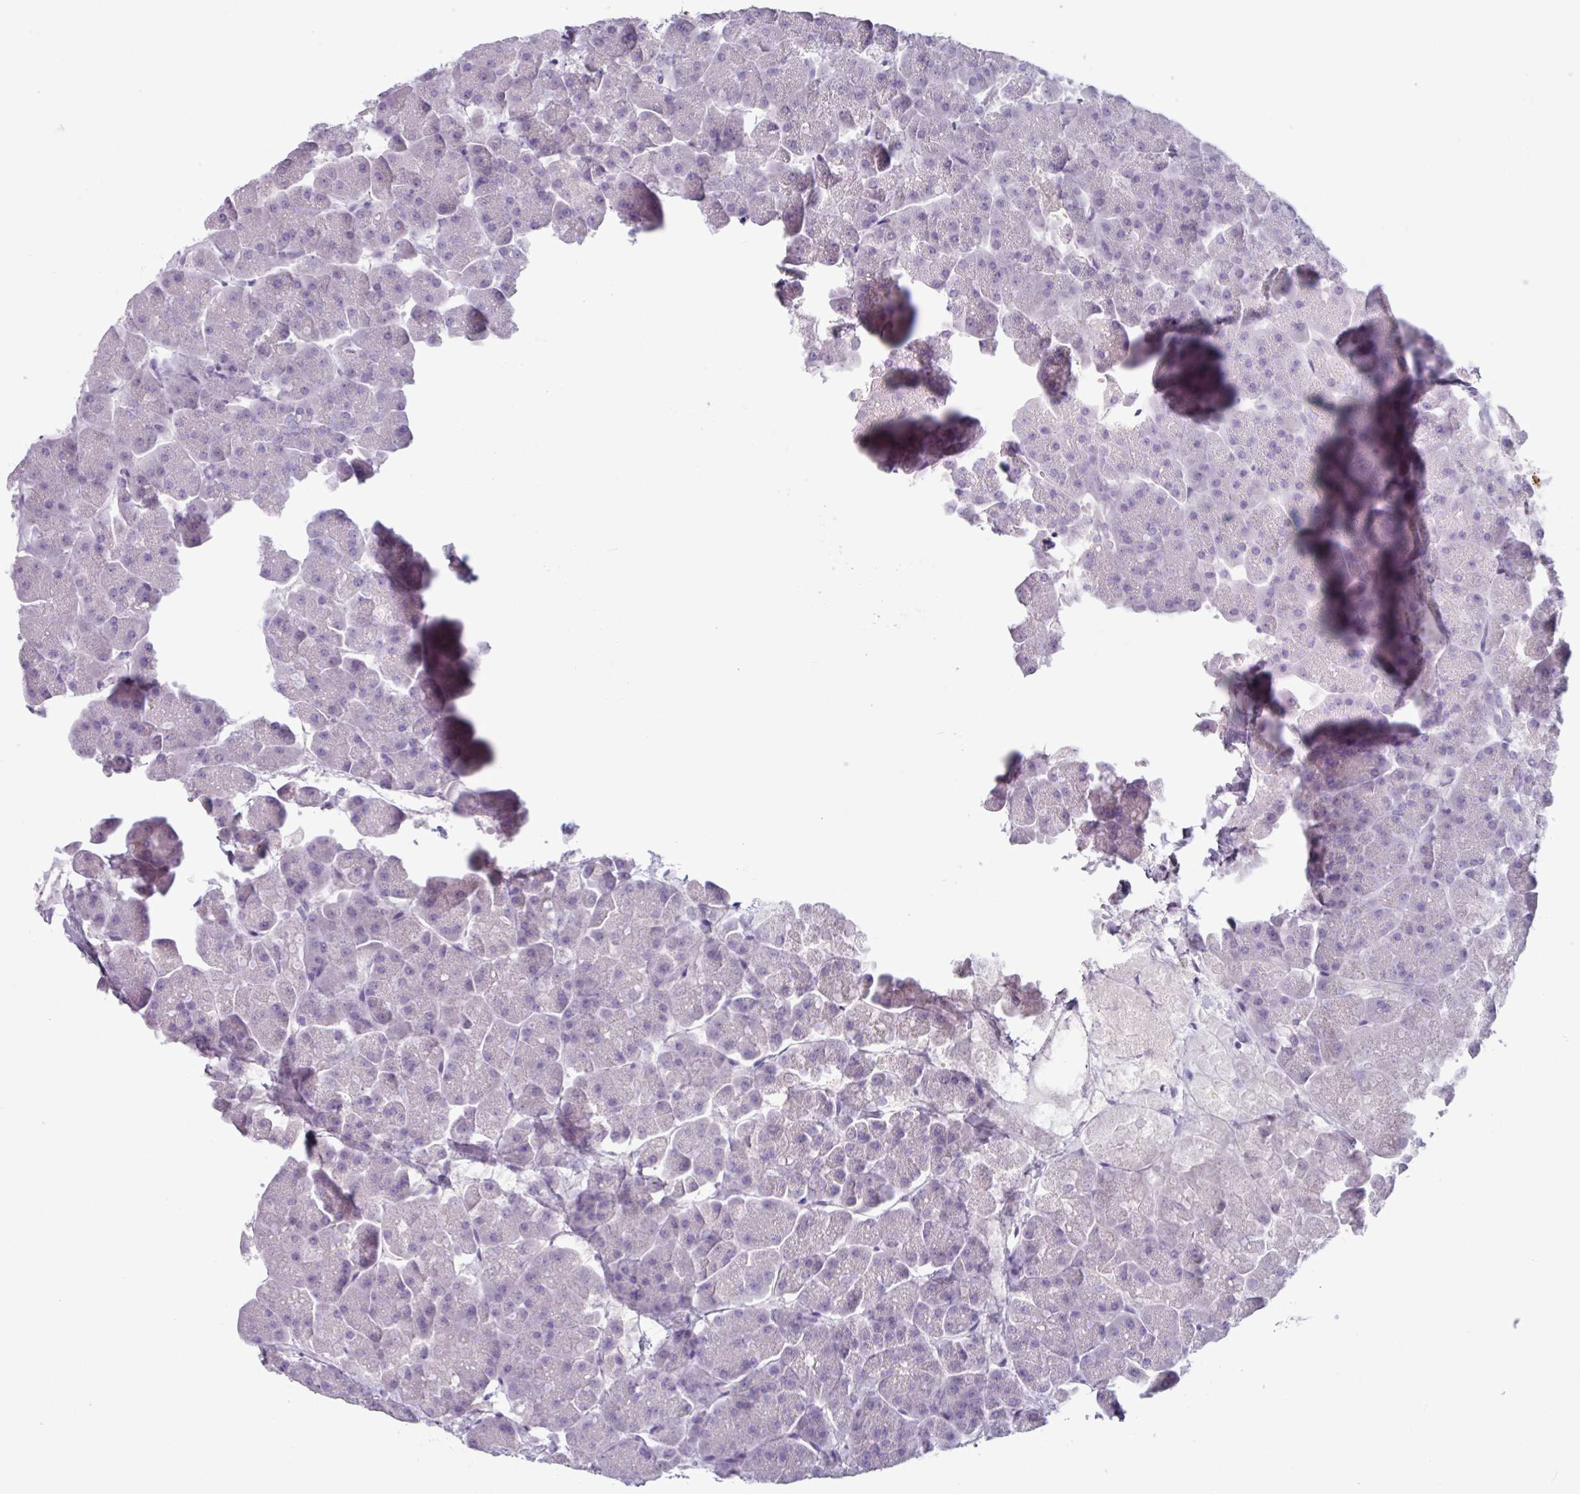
{"staining": {"intensity": "negative", "quantity": "none", "location": "none"}, "tissue": "pancreas", "cell_type": "Exocrine glandular cells", "image_type": "normal", "snomed": [{"axis": "morphology", "description": "Normal tissue, NOS"}, {"axis": "topography", "description": "Pancreas"}, {"axis": "topography", "description": "Peripheral nerve tissue"}], "caption": "Normal pancreas was stained to show a protein in brown. There is no significant staining in exocrine glandular cells. Nuclei are stained in blue.", "gene": "OR2T10", "patient": {"sex": "male", "age": 54}}